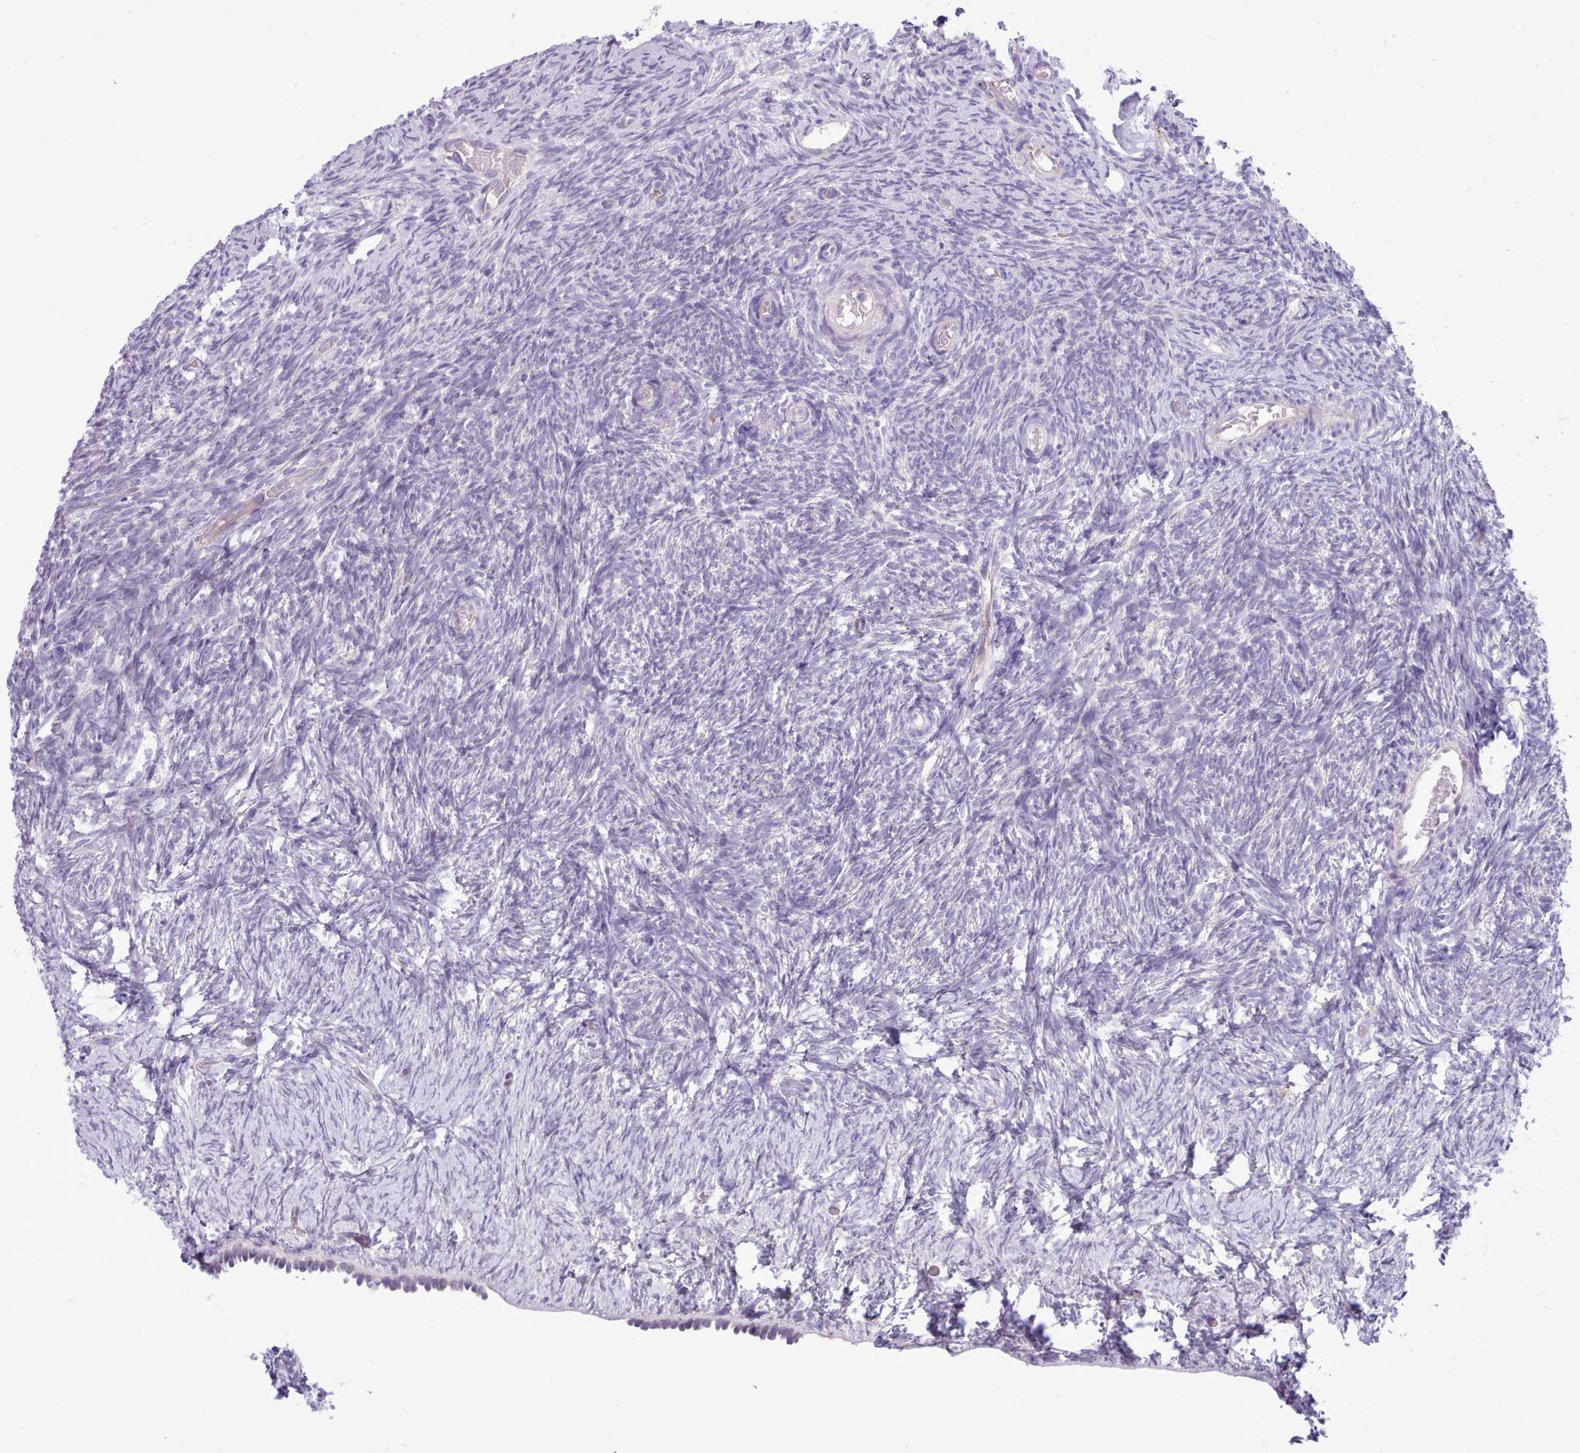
{"staining": {"intensity": "negative", "quantity": "none", "location": "none"}, "tissue": "ovary", "cell_type": "Ovarian stroma cells", "image_type": "normal", "snomed": [{"axis": "morphology", "description": "Normal tissue, NOS"}, {"axis": "topography", "description": "Ovary"}], "caption": "Immunohistochemistry (IHC) of benign human ovary displays no staining in ovarian stroma cells. (DAB (3,3'-diaminobenzidine) immunohistochemistry with hematoxylin counter stain).", "gene": "CYP2A13", "patient": {"sex": "female", "age": 39}}